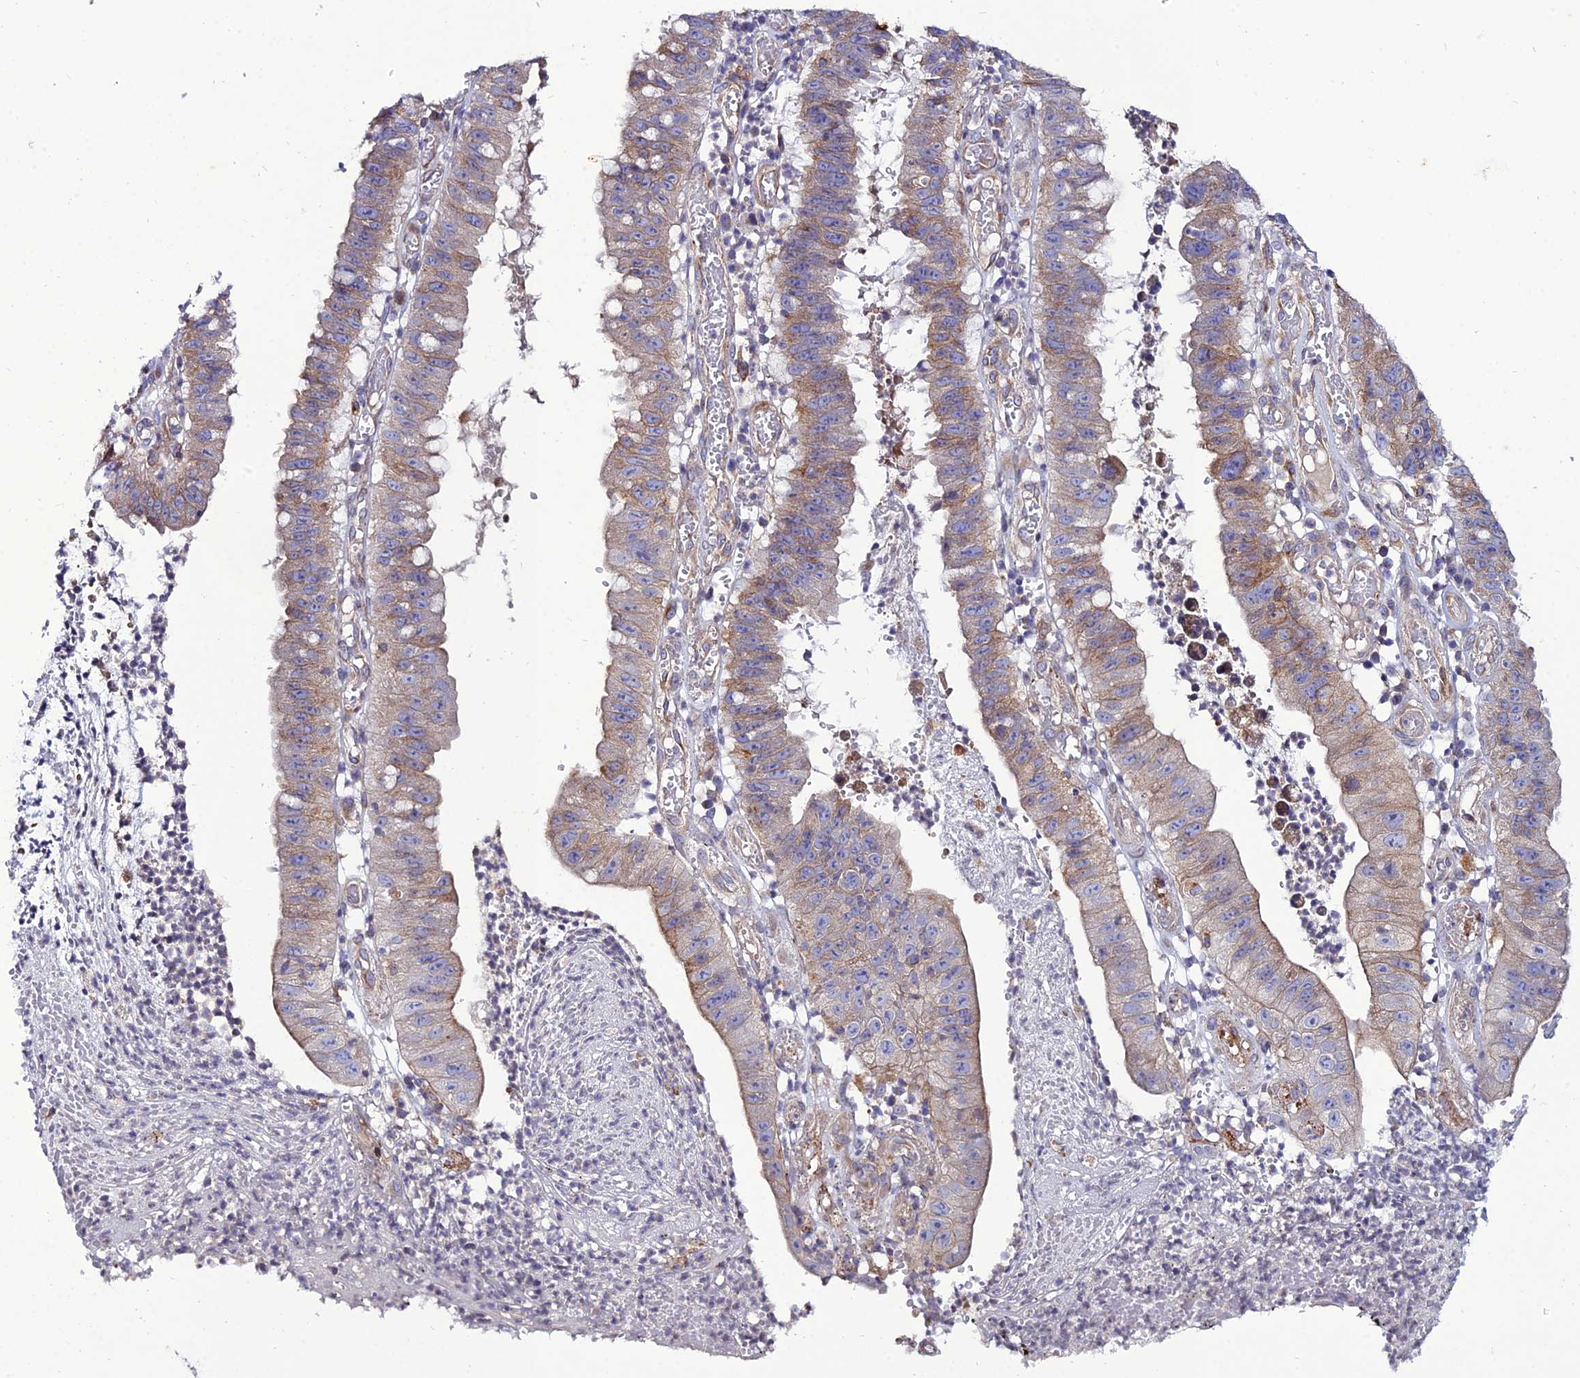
{"staining": {"intensity": "moderate", "quantity": "25%-75%", "location": "cytoplasmic/membranous"}, "tissue": "stomach cancer", "cell_type": "Tumor cells", "image_type": "cancer", "snomed": [{"axis": "morphology", "description": "Adenocarcinoma, NOS"}, {"axis": "topography", "description": "Stomach"}], "caption": "Adenocarcinoma (stomach) stained with a protein marker reveals moderate staining in tumor cells.", "gene": "ARL6IP1", "patient": {"sex": "male", "age": 59}}